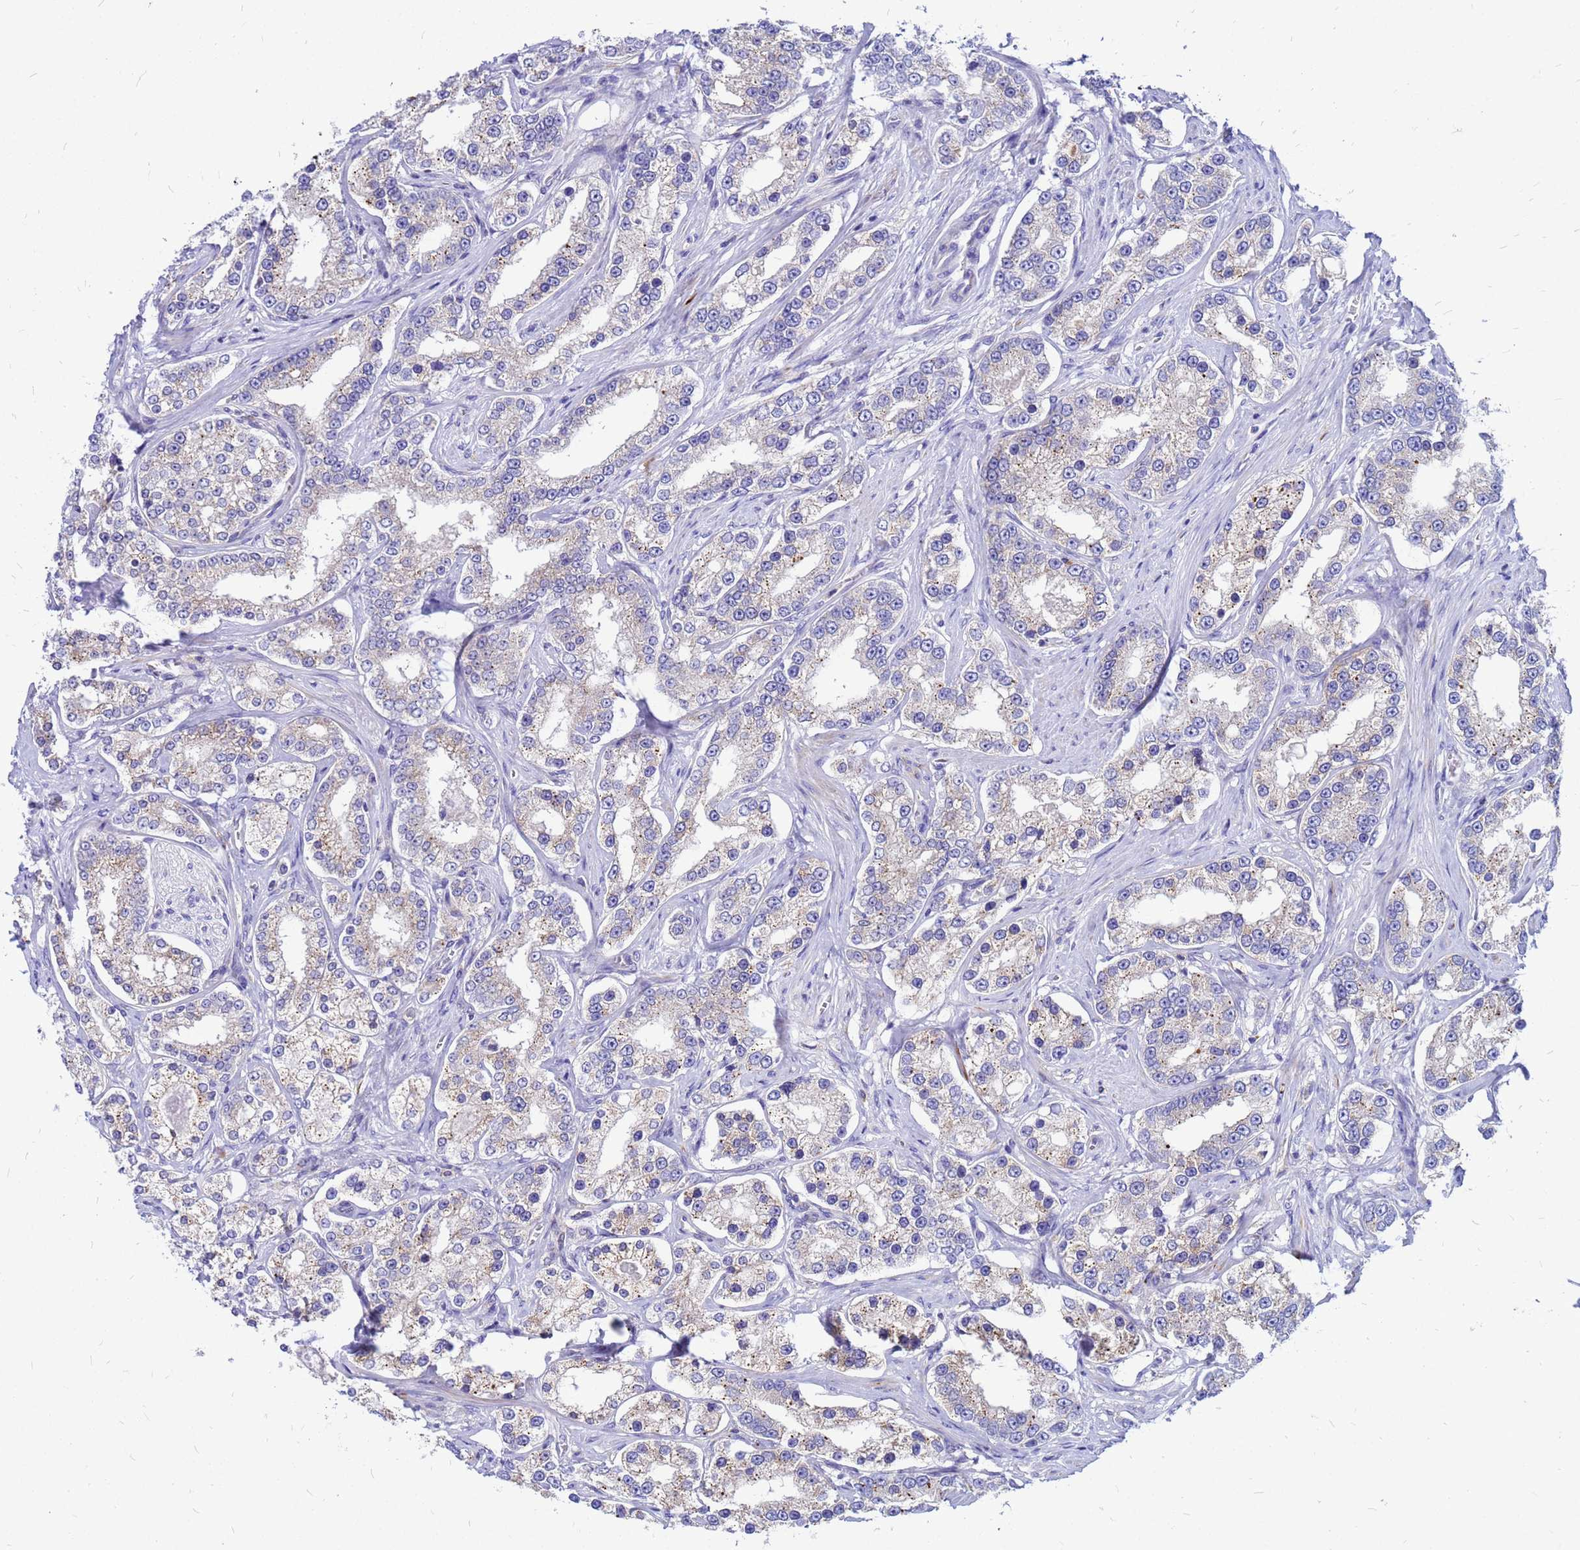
{"staining": {"intensity": "weak", "quantity": "<25%", "location": "cytoplasmic/membranous"}, "tissue": "prostate cancer", "cell_type": "Tumor cells", "image_type": "cancer", "snomed": [{"axis": "morphology", "description": "Normal tissue, NOS"}, {"axis": "morphology", "description": "Adenocarcinoma, High grade"}, {"axis": "topography", "description": "Prostate"}], "caption": "Immunohistochemistry (IHC) of prostate cancer (high-grade adenocarcinoma) demonstrates no expression in tumor cells. (Brightfield microscopy of DAB (3,3'-diaminobenzidine) immunohistochemistry (IHC) at high magnification).", "gene": "FHIP1A", "patient": {"sex": "male", "age": 83}}